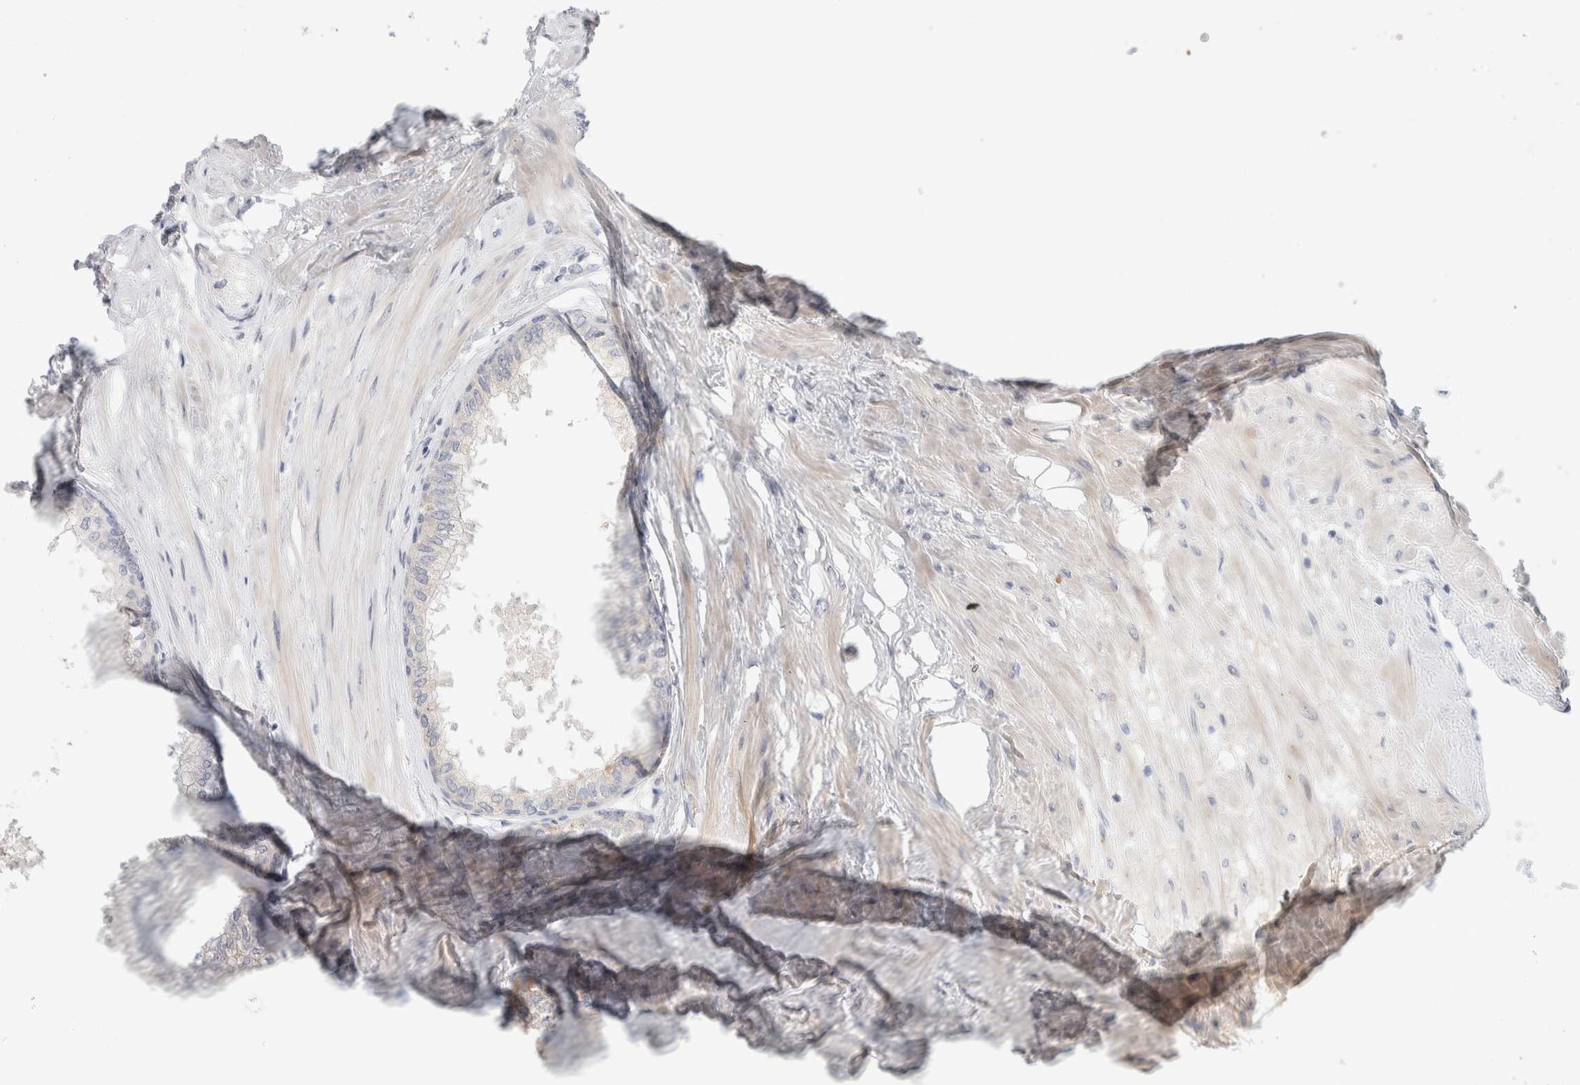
{"staining": {"intensity": "negative", "quantity": "none", "location": "none"}, "tissue": "seminal vesicle", "cell_type": "Glandular cells", "image_type": "normal", "snomed": [{"axis": "morphology", "description": "Normal tissue, NOS"}, {"axis": "topography", "description": "Prostate"}, {"axis": "topography", "description": "Seminal veicle"}], "caption": "IHC histopathology image of unremarkable seminal vesicle stained for a protein (brown), which demonstrates no staining in glandular cells. (DAB IHC with hematoxylin counter stain).", "gene": "DNAJB6", "patient": {"sex": "male", "age": 60}}